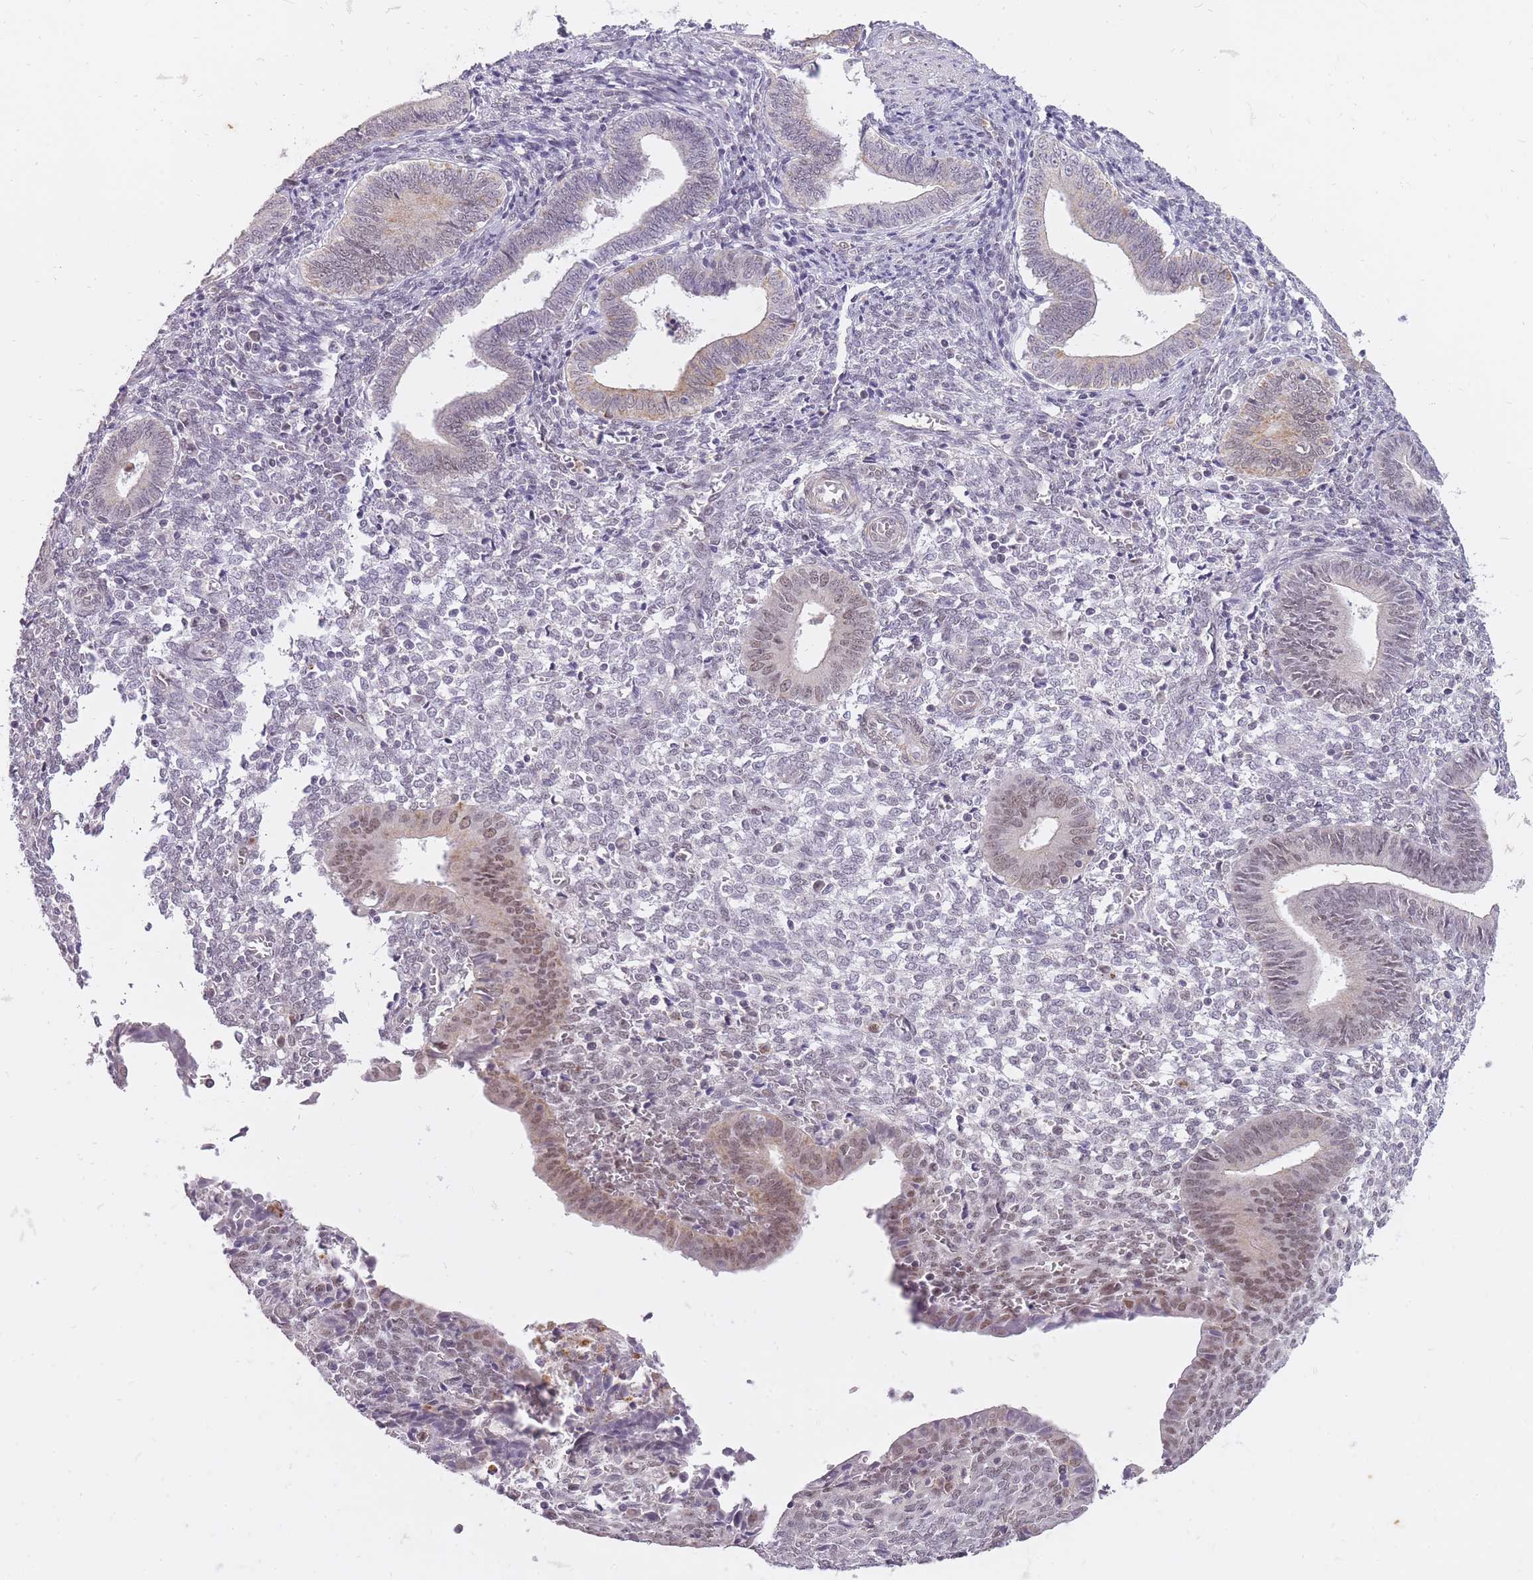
{"staining": {"intensity": "weak", "quantity": "<25%", "location": "nuclear"}, "tissue": "endometrium", "cell_type": "Cells in endometrial stroma", "image_type": "normal", "snomed": [{"axis": "morphology", "description": "Normal tissue, NOS"}, {"axis": "topography", "description": "Other"}, {"axis": "topography", "description": "Endometrium"}], "caption": "An IHC image of unremarkable endometrium is shown. There is no staining in cells in endometrial stroma of endometrium. Nuclei are stained in blue.", "gene": "TIGD1", "patient": {"sex": "female", "age": 44}}